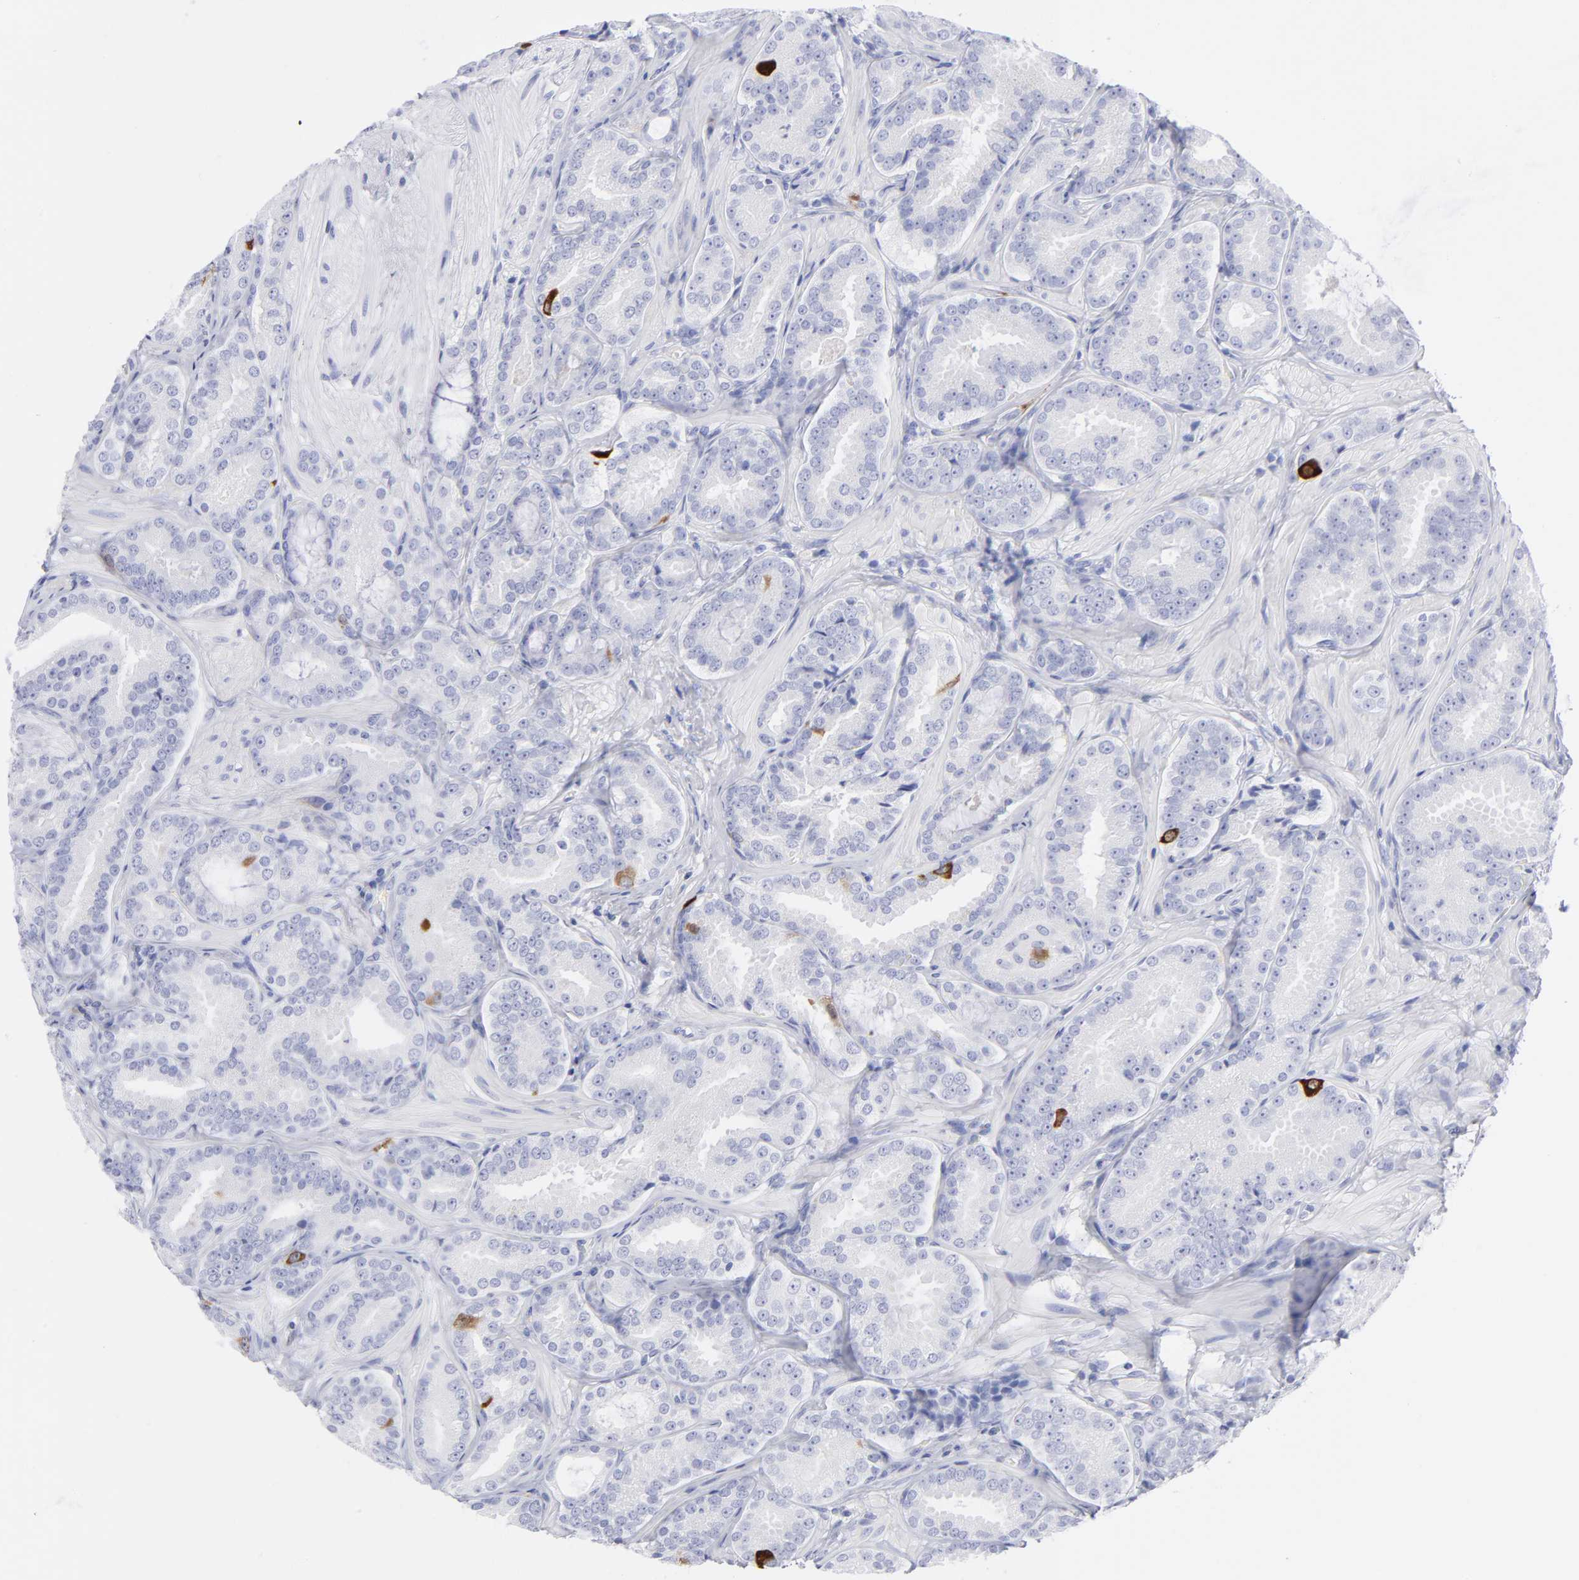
{"staining": {"intensity": "strong", "quantity": "<25%", "location": "cytoplasmic/membranous"}, "tissue": "prostate cancer", "cell_type": "Tumor cells", "image_type": "cancer", "snomed": [{"axis": "morphology", "description": "Adenocarcinoma, Low grade"}, {"axis": "topography", "description": "Prostate"}], "caption": "Protein expression analysis of human prostate low-grade adenocarcinoma reveals strong cytoplasmic/membranous expression in about <25% of tumor cells. (Brightfield microscopy of DAB IHC at high magnification).", "gene": "CCNB1", "patient": {"sex": "male", "age": 59}}